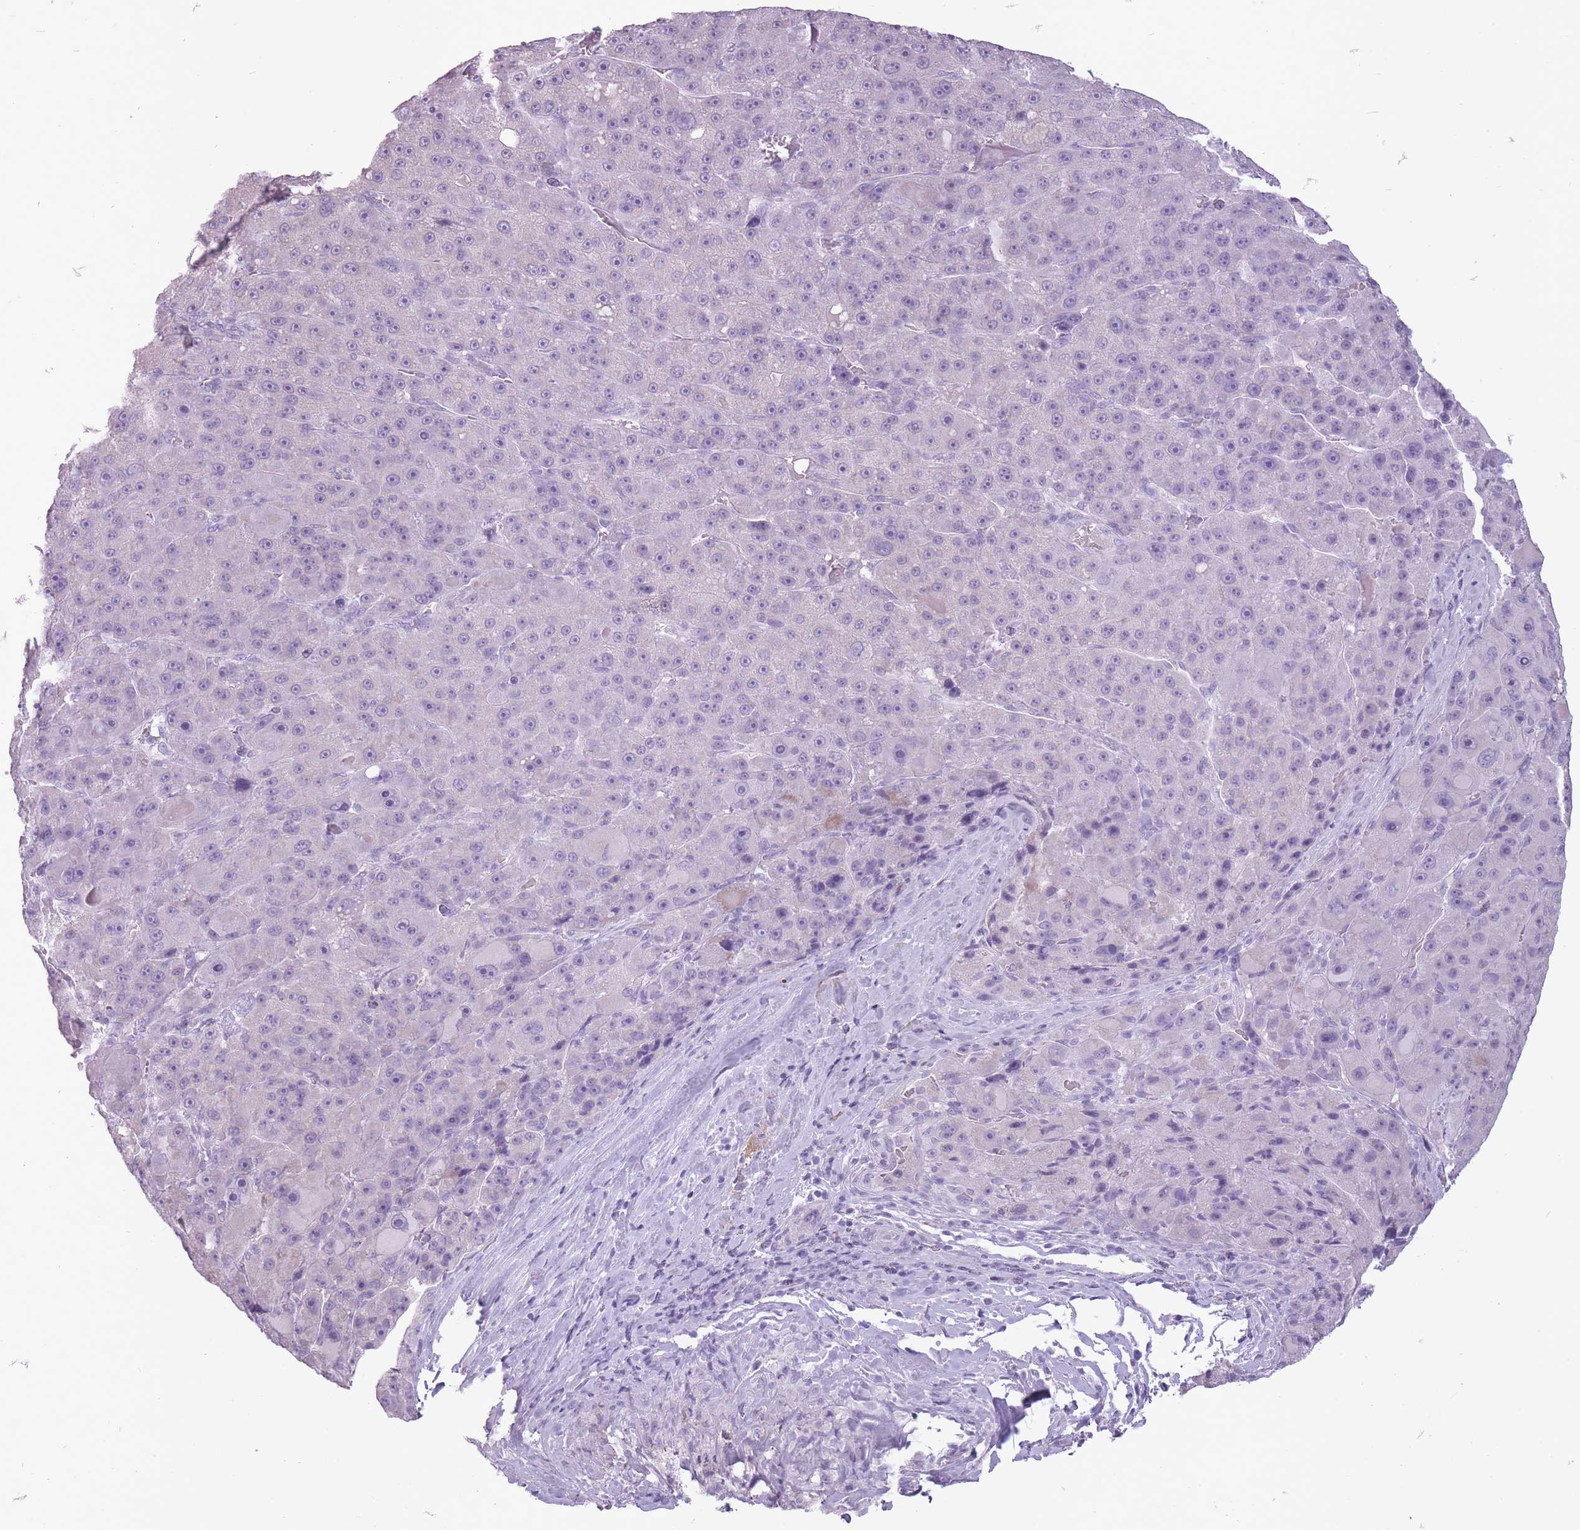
{"staining": {"intensity": "negative", "quantity": "none", "location": "none"}, "tissue": "liver cancer", "cell_type": "Tumor cells", "image_type": "cancer", "snomed": [{"axis": "morphology", "description": "Carcinoma, Hepatocellular, NOS"}, {"axis": "topography", "description": "Liver"}], "caption": "An immunohistochemistry micrograph of liver cancer is shown. There is no staining in tumor cells of liver cancer.", "gene": "RFX4", "patient": {"sex": "male", "age": 76}}